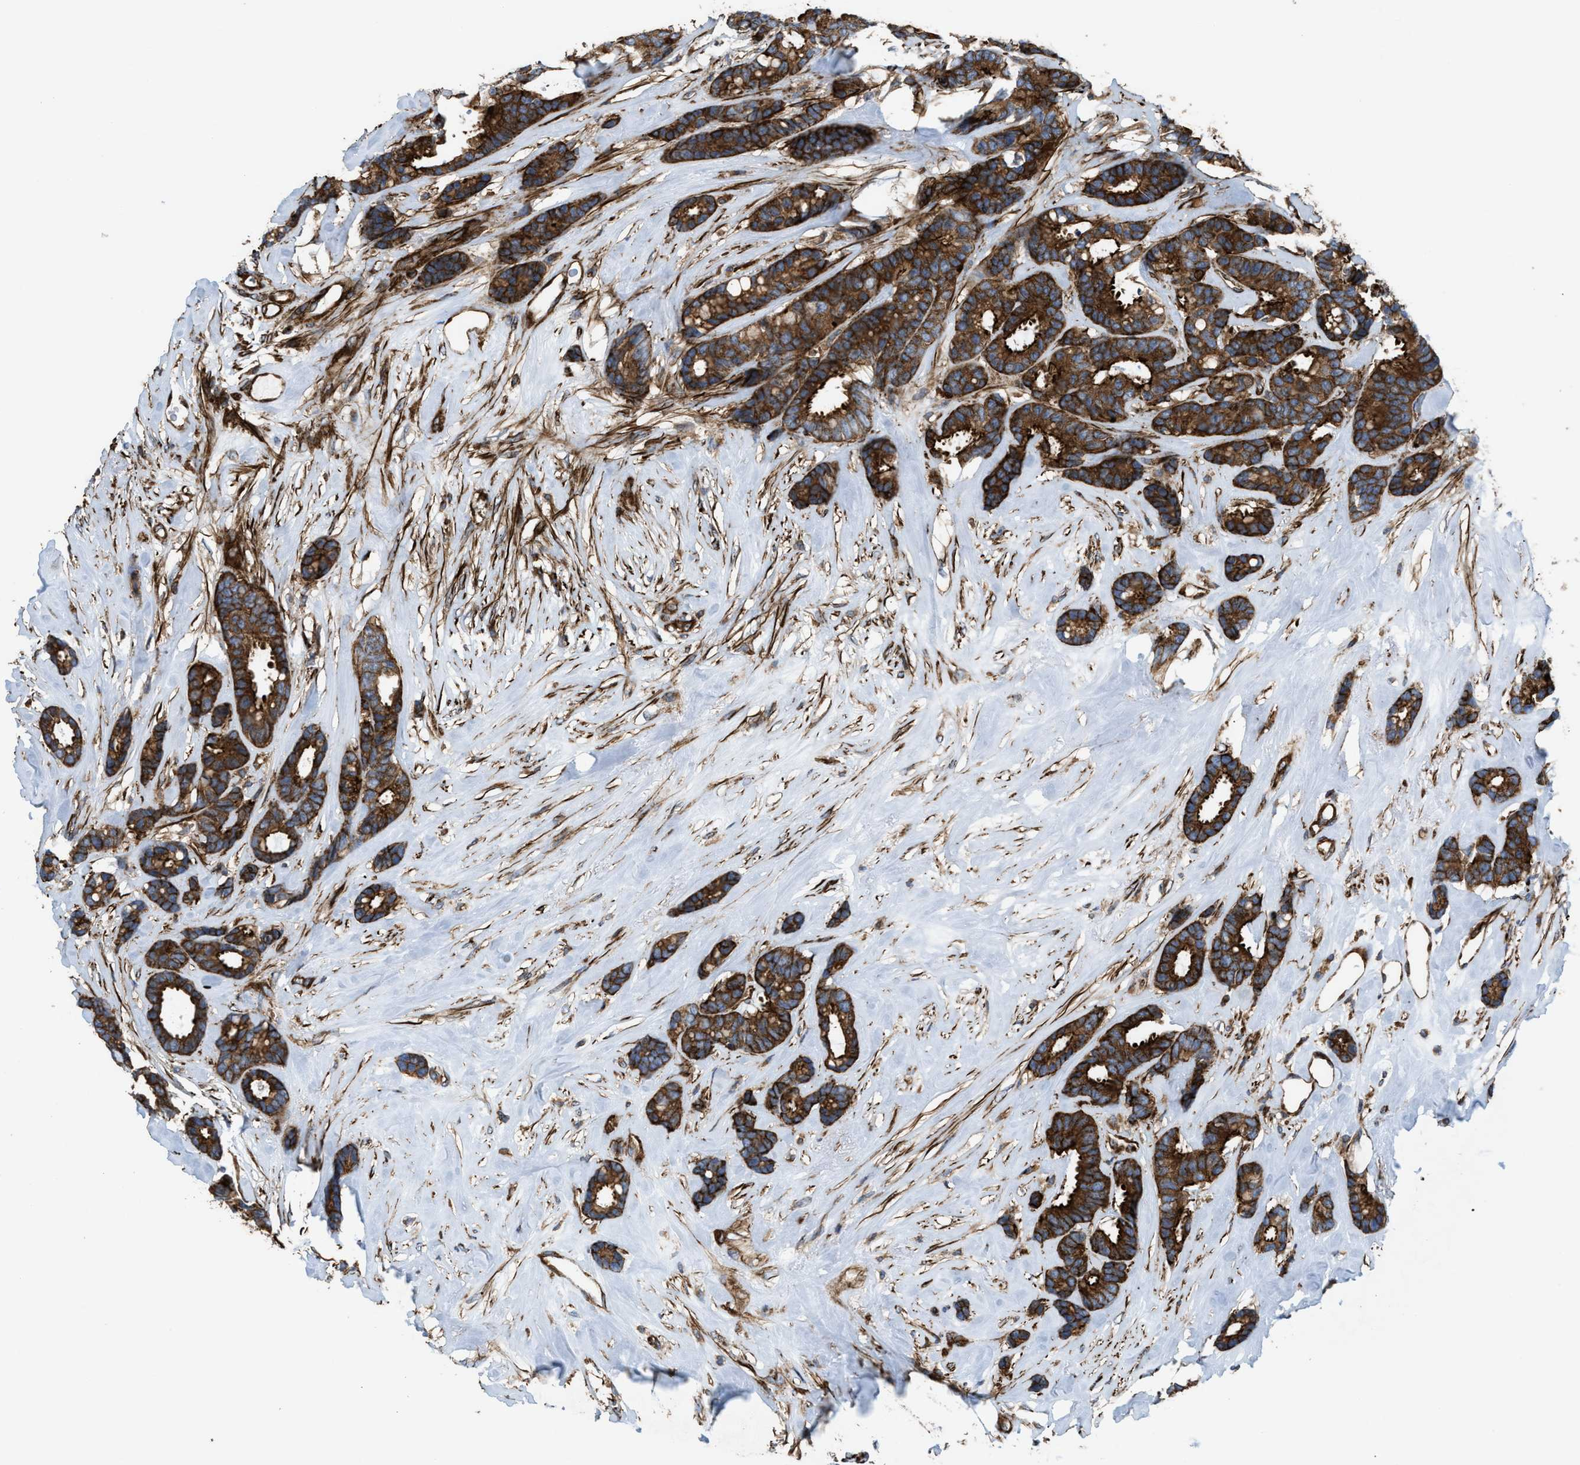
{"staining": {"intensity": "strong", "quantity": ">75%", "location": "cytoplasmic/membranous"}, "tissue": "breast cancer", "cell_type": "Tumor cells", "image_type": "cancer", "snomed": [{"axis": "morphology", "description": "Duct carcinoma"}, {"axis": "topography", "description": "Breast"}], "caption": "Immunohistochemical staining of breast cancer reveals strong cytoplasmic/membranous protein positivity in about >75% of tumor cells.", "gene": "EGLN1", "patient": {"sex": "female", "age": 87}}